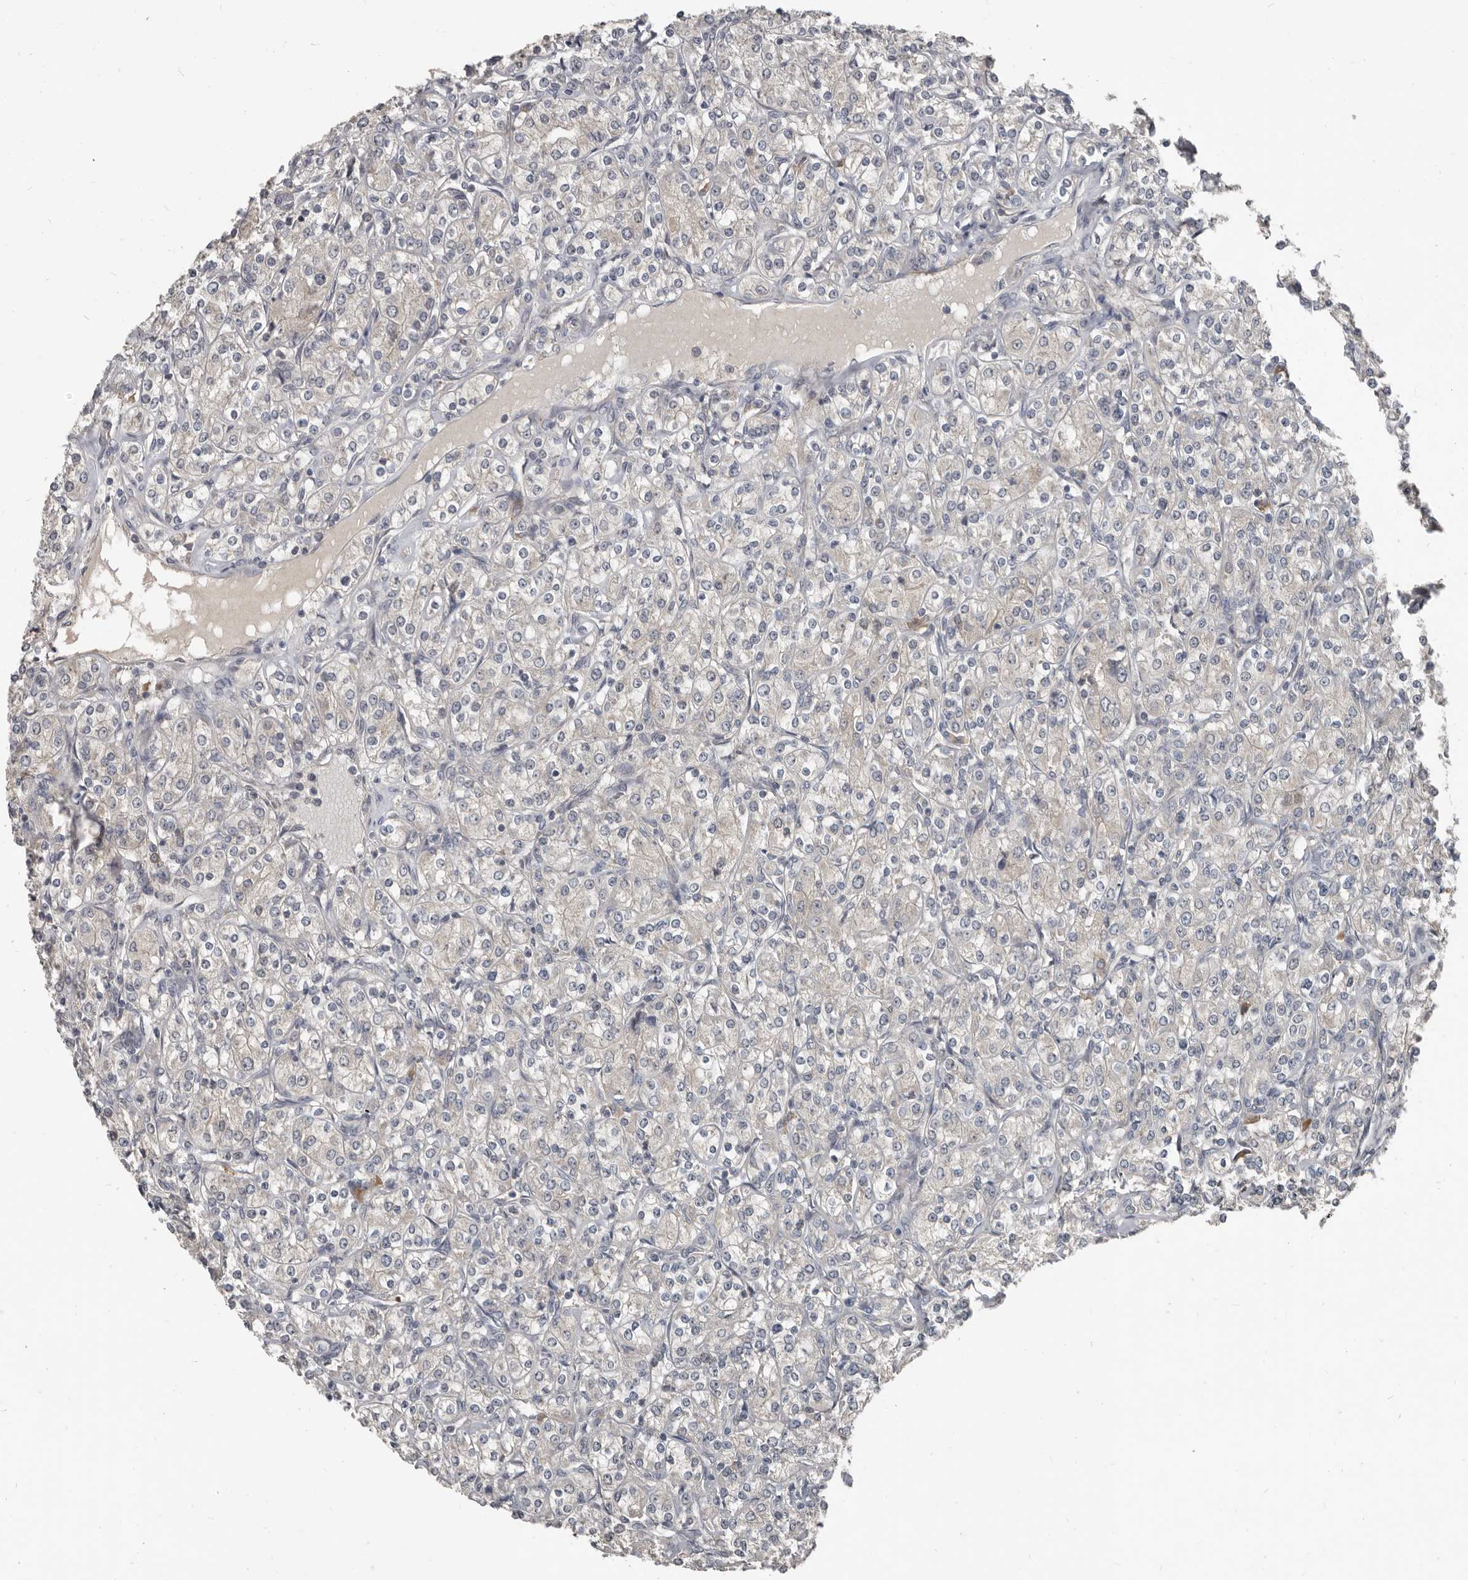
{"staining": {"intensity": "negative", "quantity": "none", "location": "none"}, "tissue": "renal cancer", "cell_type": "Tumor cells", "image_type": "cancer", "snomed": [{"axis": "morphology", "description": "Adenocarcinoma, NOS"}, {"axis": "topography", "description": "Kidney"}], "caption": "A micrograph of human renal adenocarcinoma is negative for staining in tumor cells.", "gene": "AKNAD1", "patient": {"sex": "male", "age": 77}}